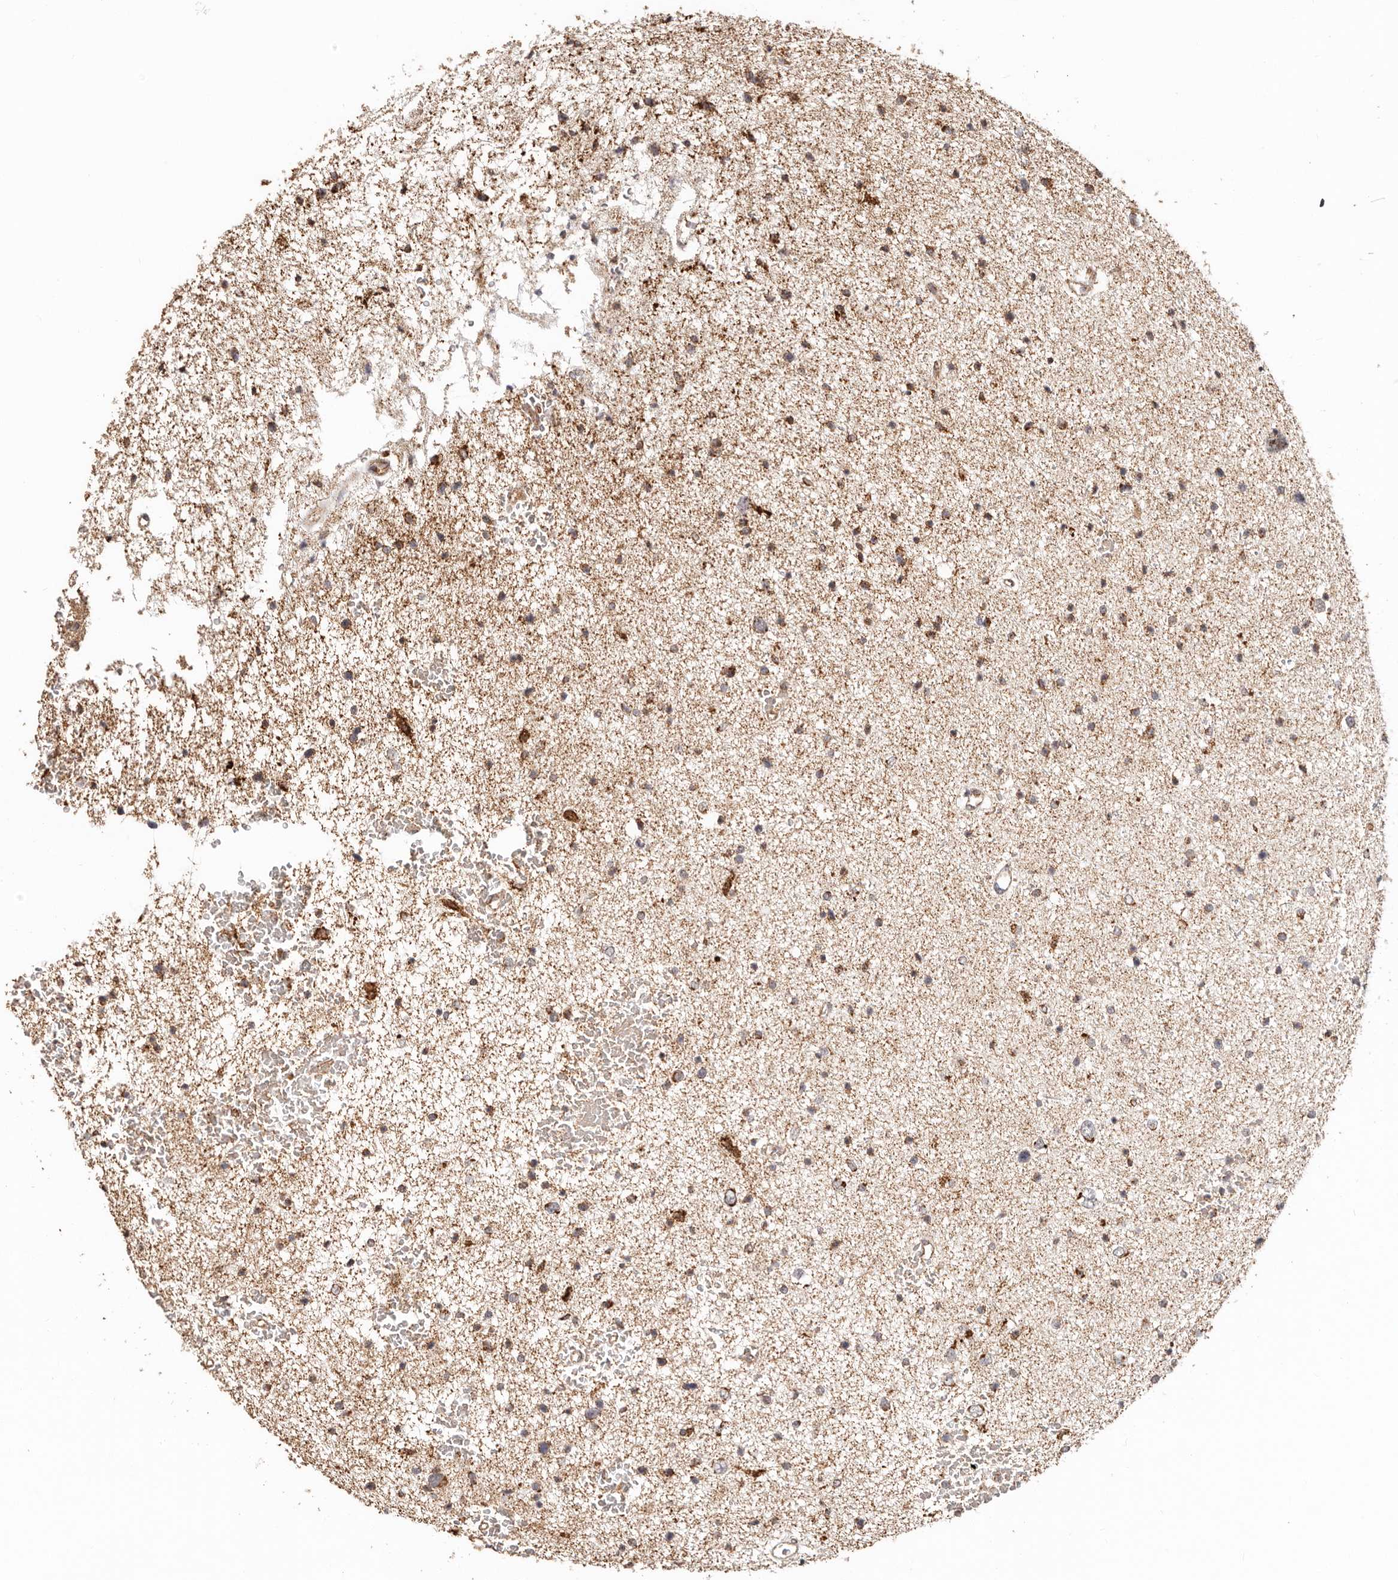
{"staining": {"intensity": "moderate", "quantity": ">75%", "location": "cytoplasmic/membranous"}, "tissue": "glioma", "cell_type": "Tumor cells", "image_type": "cancer", "snomed": [{"axis": "morphology", "description": "Glioma, malignant, Low grade"}, {"axis": "topography", "description": "Cerebral cortex"}], "caption": "The image shows staining of glioma, revealing moderate cytoplasmic/membranous protein expression (brown color) within tumor cells.", "gene": "NDUFB11", "patient": {"sex": "female", "age": 39}}